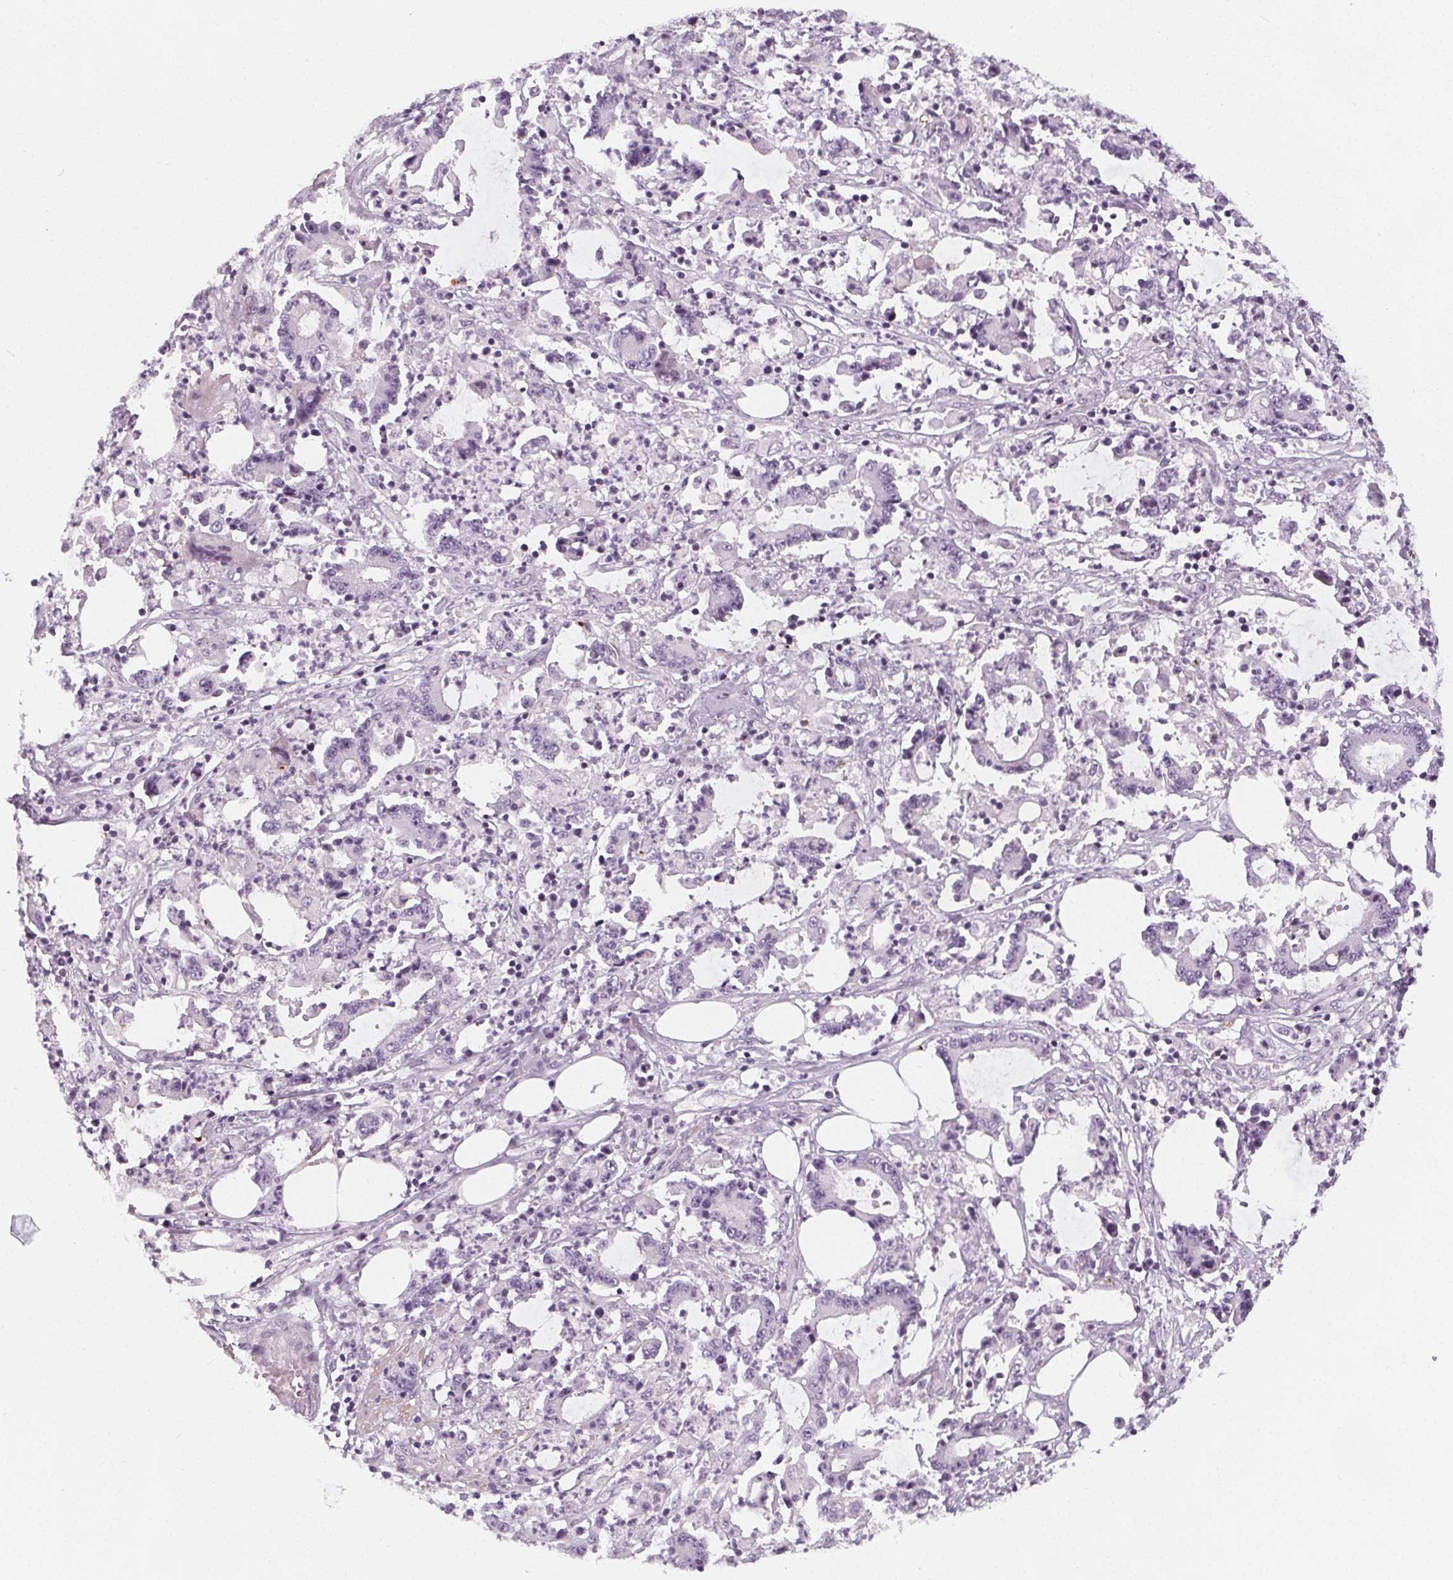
{"staining": {"intensity": "negative", "quantity": "none", "location": "none"}, "tissue": "stomach cancer", "cell_type": "Tumor cells", "image_type": "cancer", "snomed": [{"axis": "morphology", "description": "Adenocarcinoma, NOS"}, {"axis": "topography", "description": "Stomach, upper"}], "caption": "IHC of human stomach cancer (adenocarcinoma) demonstrates no staining in tumor cells. (DAB IHC with hematoxylin counter stain).", "gene": "SLC5A12", "patient": {"sex": "male", "age": 68}}